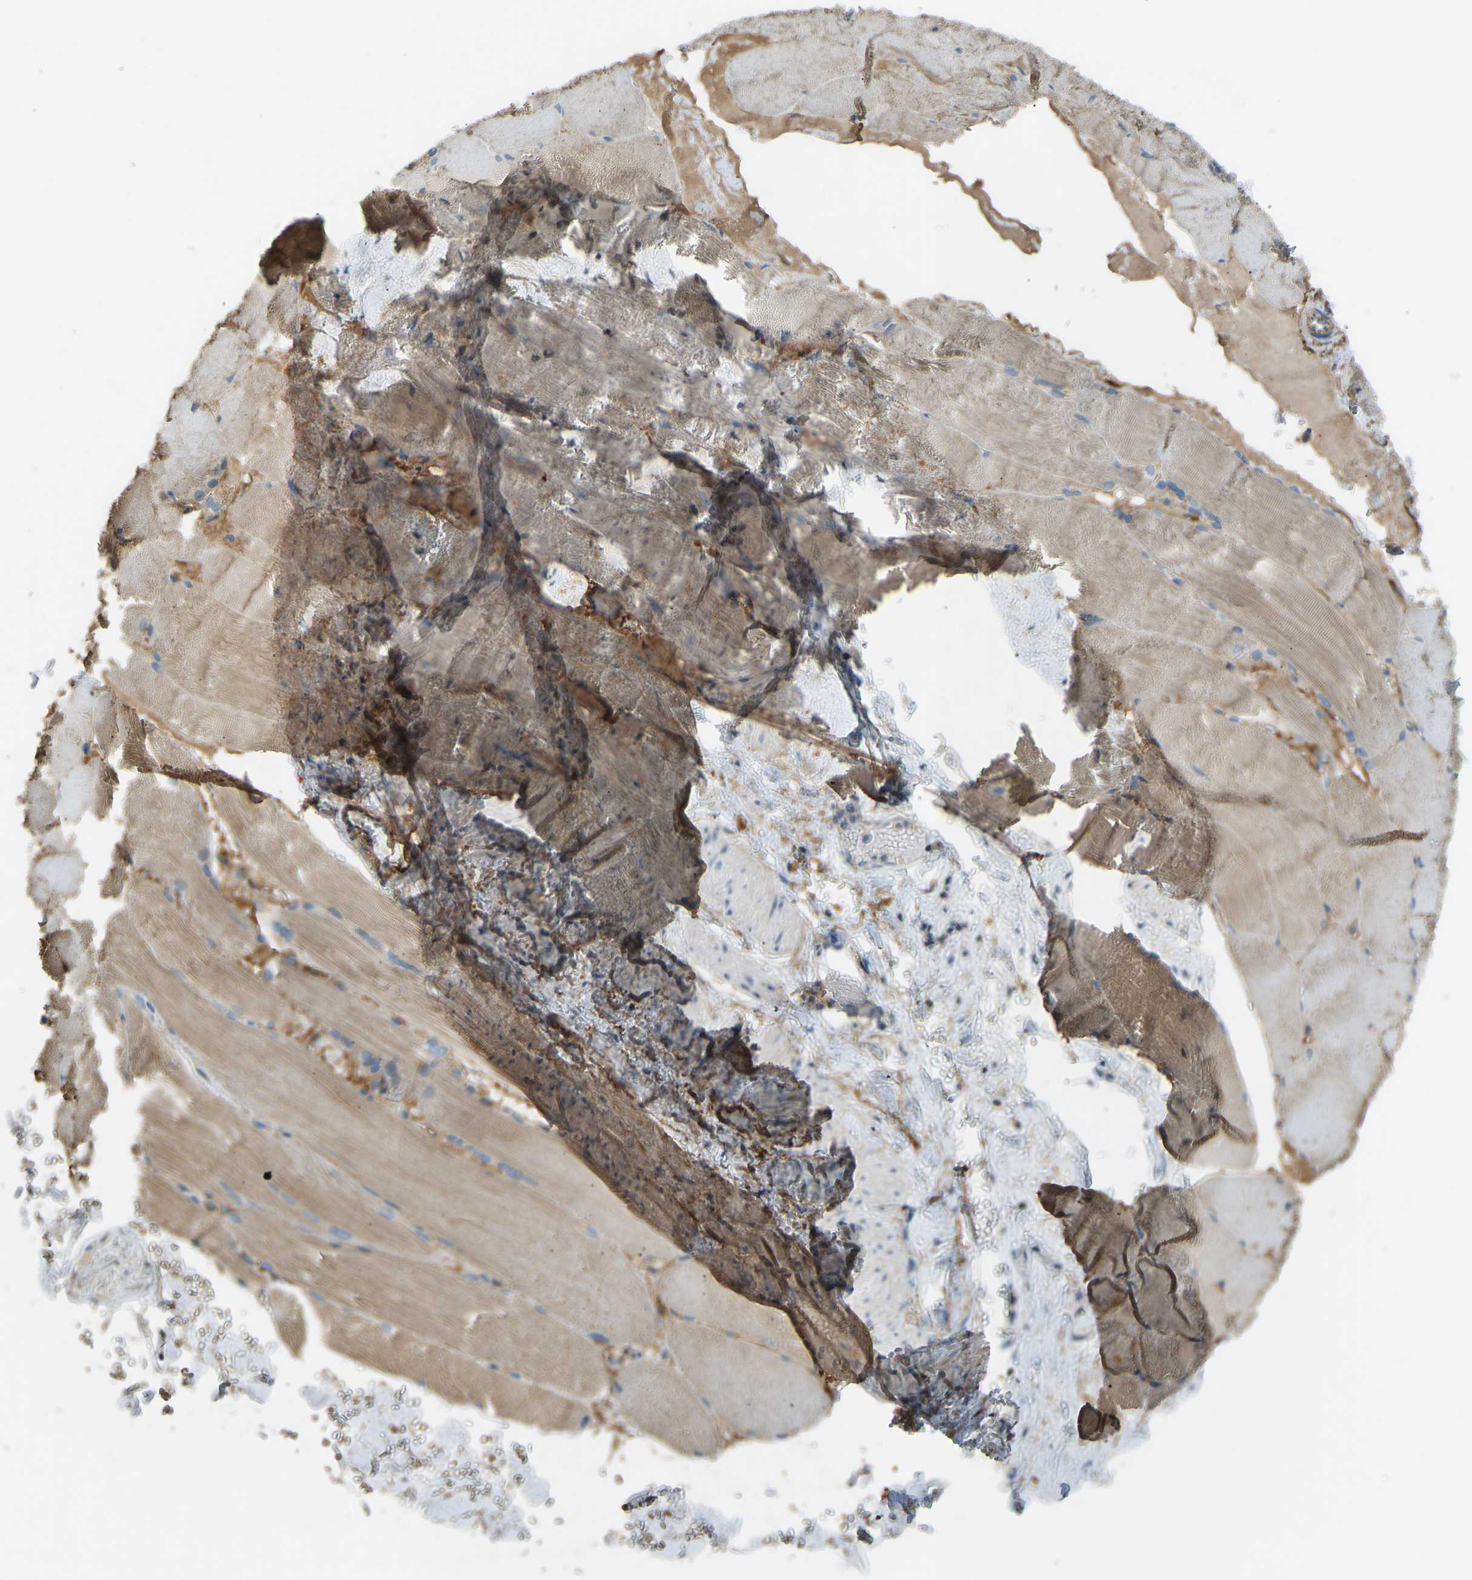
{"staining": {"intensity": "weak", "quantity": "25%-75%", "location": "cytoplasmic/membranous"}, "tissue": "skeletal muscle", "cell_type": "Myocytes", "image_type": "normal", "snomed": [{"axis": "morphology", "description": "Normal tissue, NOS"}, {"axis": "topography", "description": "Skin"}, {"axis": "topography", "description": "Skeletal muscle"}], "caption": "Protein staining displays weak cytoplasmic/membranous positivity in approximately 25%-75% of myocytes in benign skeletal muscle. The staining was performed using DAB, with brown indicating positive protein expression. Nuclei are stained blue with hematoxylin.", "gene": "FBLN2", "patient": {"sex": "male", "age": 83}}